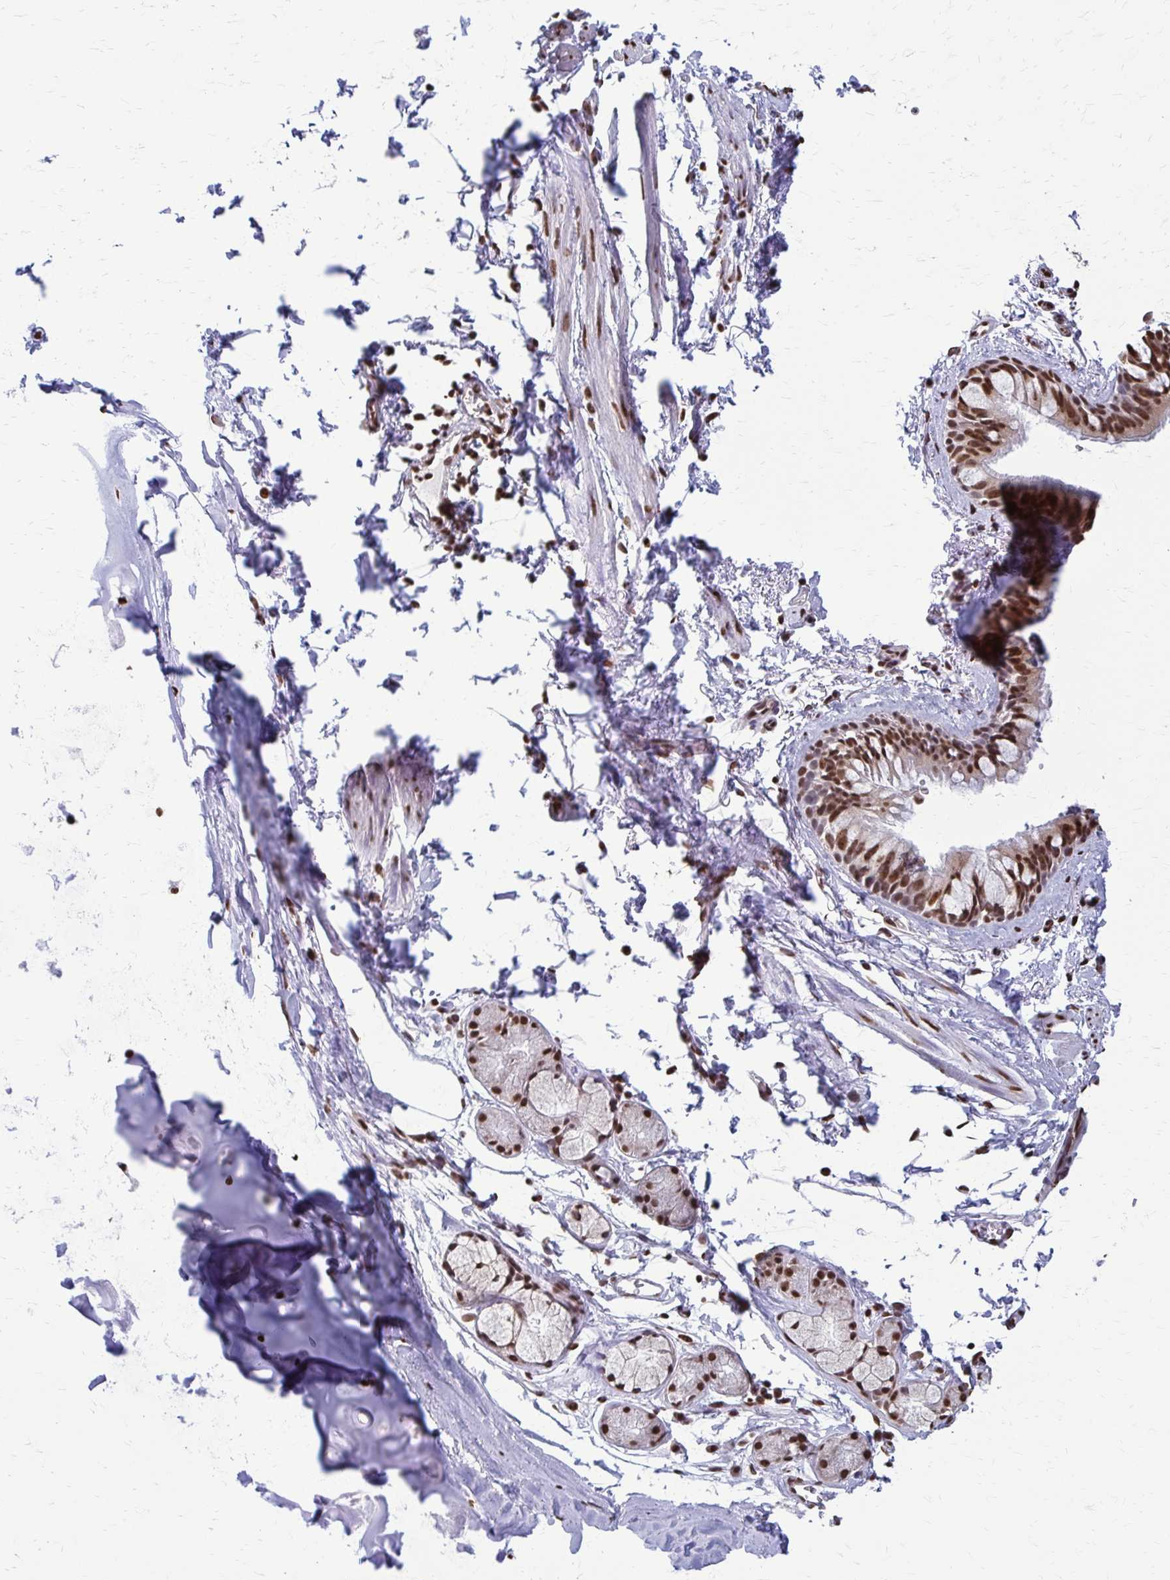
{"staining": {"intensity": "moderate", "quantity": ">75%", "location": "nuclear"}, "tissue": "bronchus", "cell_type": "Respiratory epithelial cells", "image_type": "normal", "snomed": [{"axis": "morphology", "description": "Normal tissue, NOS"}, {"axis": "topography", "description": "Bronchus"}], "caption": "Human bronchus stained with a brown dye reveals moderate nuclear positive staining in about >75% of respiratory epithelial cells.", "gene": "SNRPA", "patient": {"sex": "female", "age": 59}}